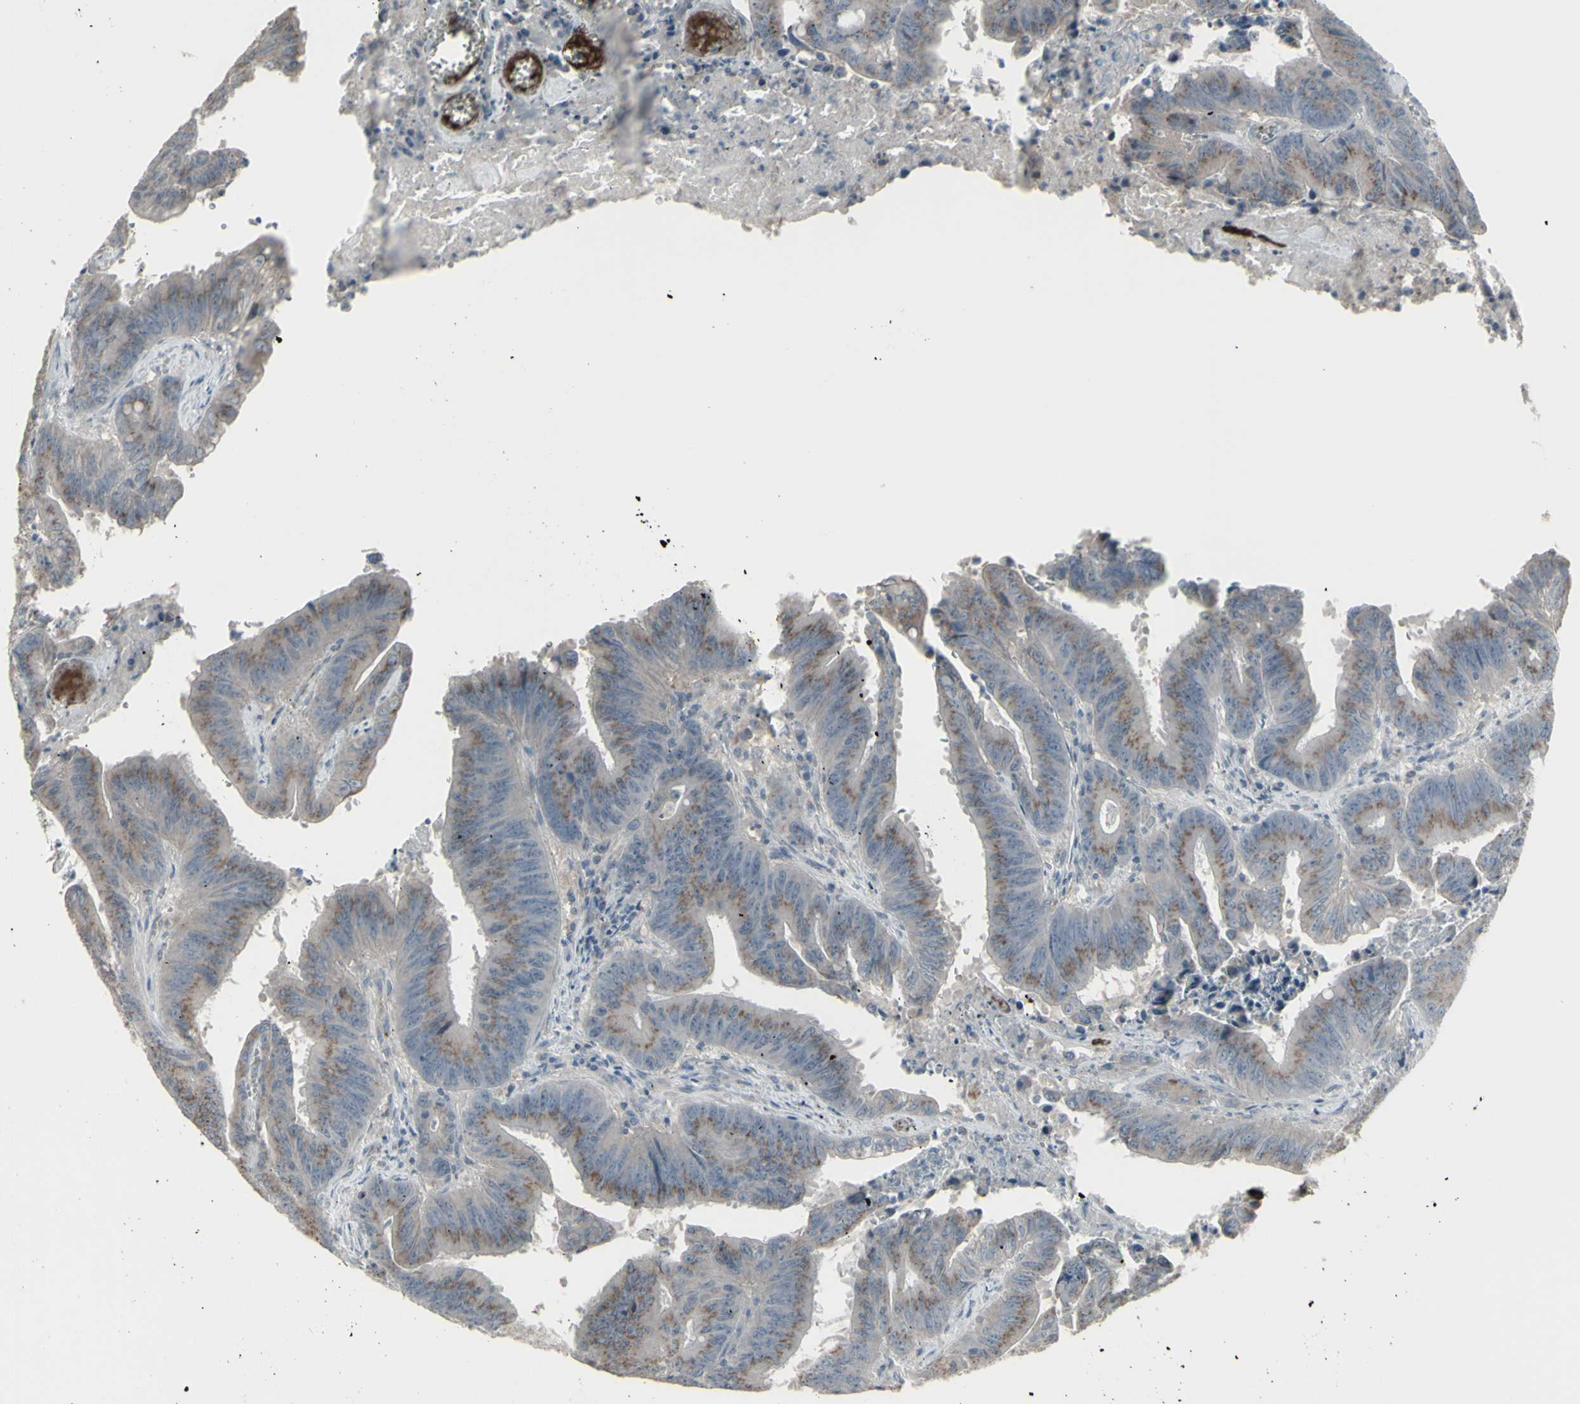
{"staining": {"intensity": "weak", "quantity": "25%-75%", "location": "cytoplasmic/membranous"}, "tissue": "colorectal cancer", "cell_type": "Tumor cells", "image_type": "cancer", "snomed": [{"axis": "morphology", "description": "Adenocarcinoma, NOS"}, {"axis": "topography", "description": "Colon"}], "caption": "This image exhibits immunohistochemistry (IHC) staining of human adenocarcinoma (colorectal), with low weak cytoplasmic/membranous positivity in approximately 25%-75% of tumor cells.", "gene": "CD79B", "patient": {"sex": "male", "age": 45}}